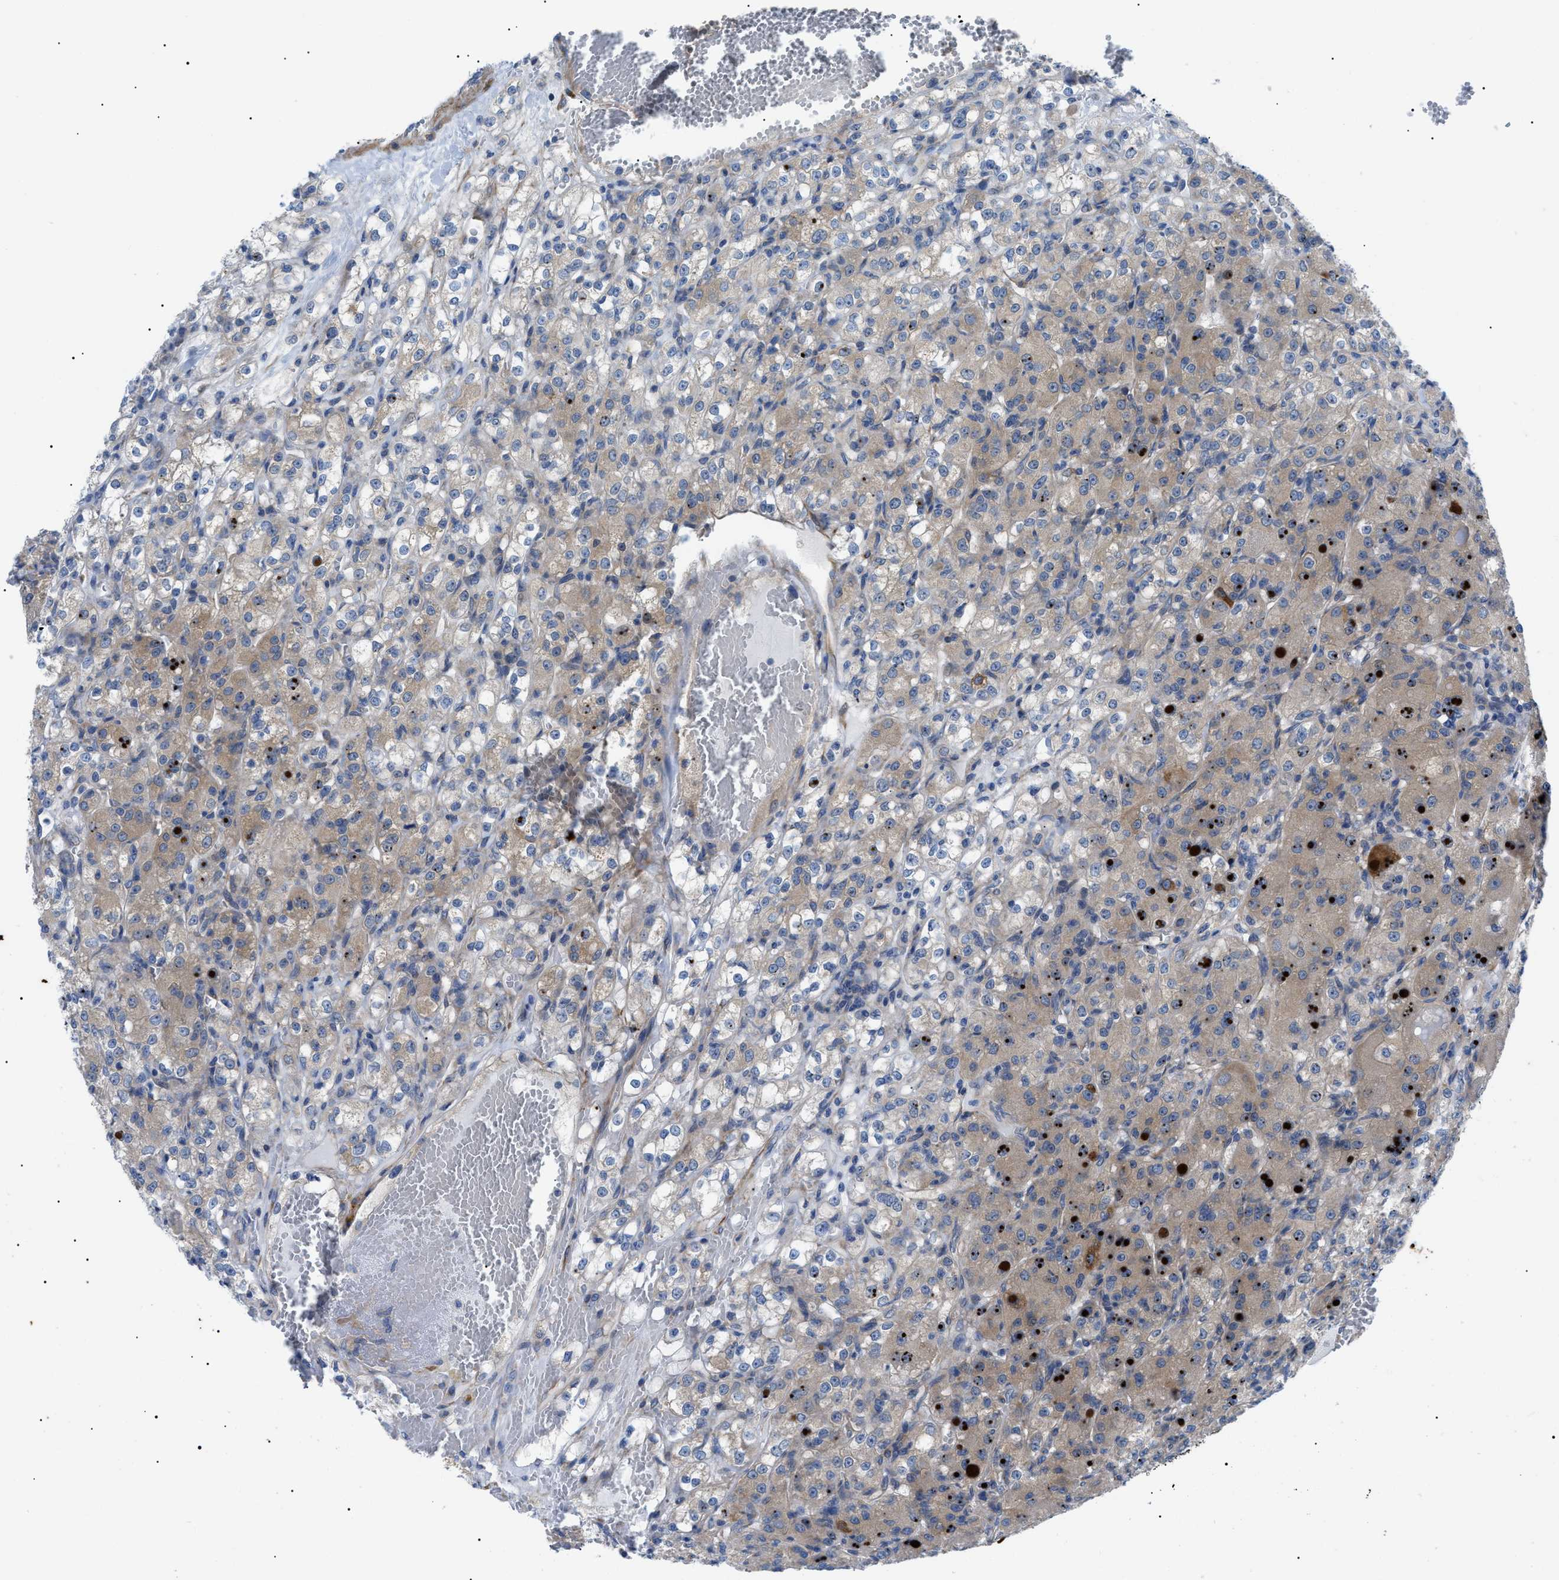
{"staining": {"intensity": "weak", "quantity": "25%-75%", "location": "cytoplasmic/membranous"}, "tissue": "renal cancer", "cell_type": "Tumor cells", "image_type": "cancer", "snomed": [{"axis": "morphology", "description": "Normal tissue, NOS"}, {"axis": "morphology", "description": "Adenocarcinoma, NOS"}, {"axis": "topography", "description": "Kidney"}], "caption": "Weak cytoplasmic/membranous expression is seen in about 25%-75% of tumor cells in renal cancer. (DAB IHC with brightfield microscopy, high magnification).", "gene": "HSPB8", "patient": {"sex": "male", "age": 61}}